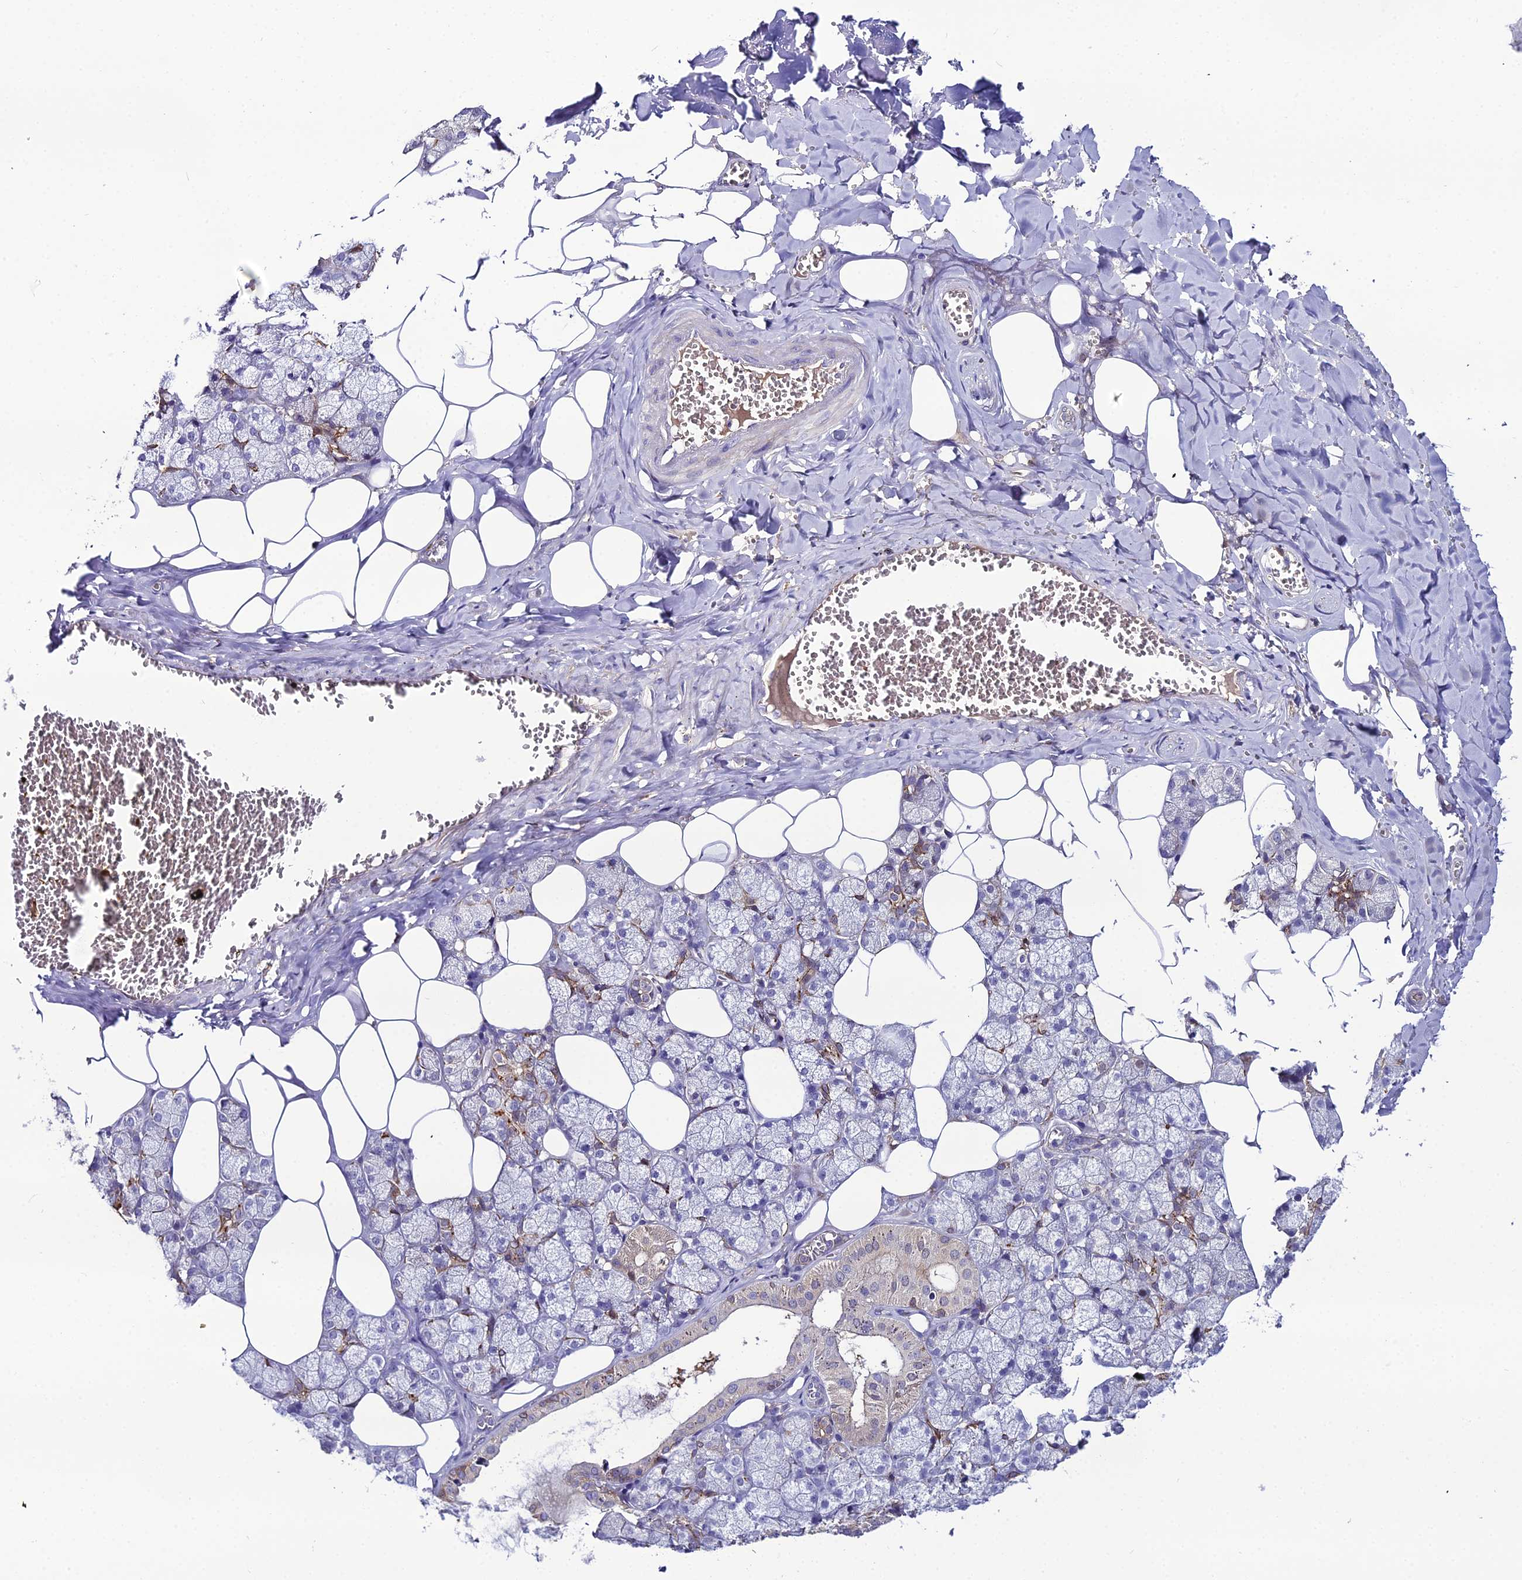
{"staining": {"intensity": "moderate", "quantity": "<25%", "location": "cytoplasmic/membranous,nuclear"}, "tissue": "salivary gland", "cell_type": "Glandular cells", "image_type": "normal", "snomed": [{"axis": "morphology", "description": "Normal tissue, NOS"}, {"axis": "topography", "description": "Salivary gland"}], "caption": "This histopathology image displays immunohistochemistry (IHC) staining of unremarkable human salivary gland, with low moderate cytoplasmic/membranous,nuclear expression in about <25% of glandular cells.", "gene": "MB21D2", "patient": {"sex": "male", "age": 62}}